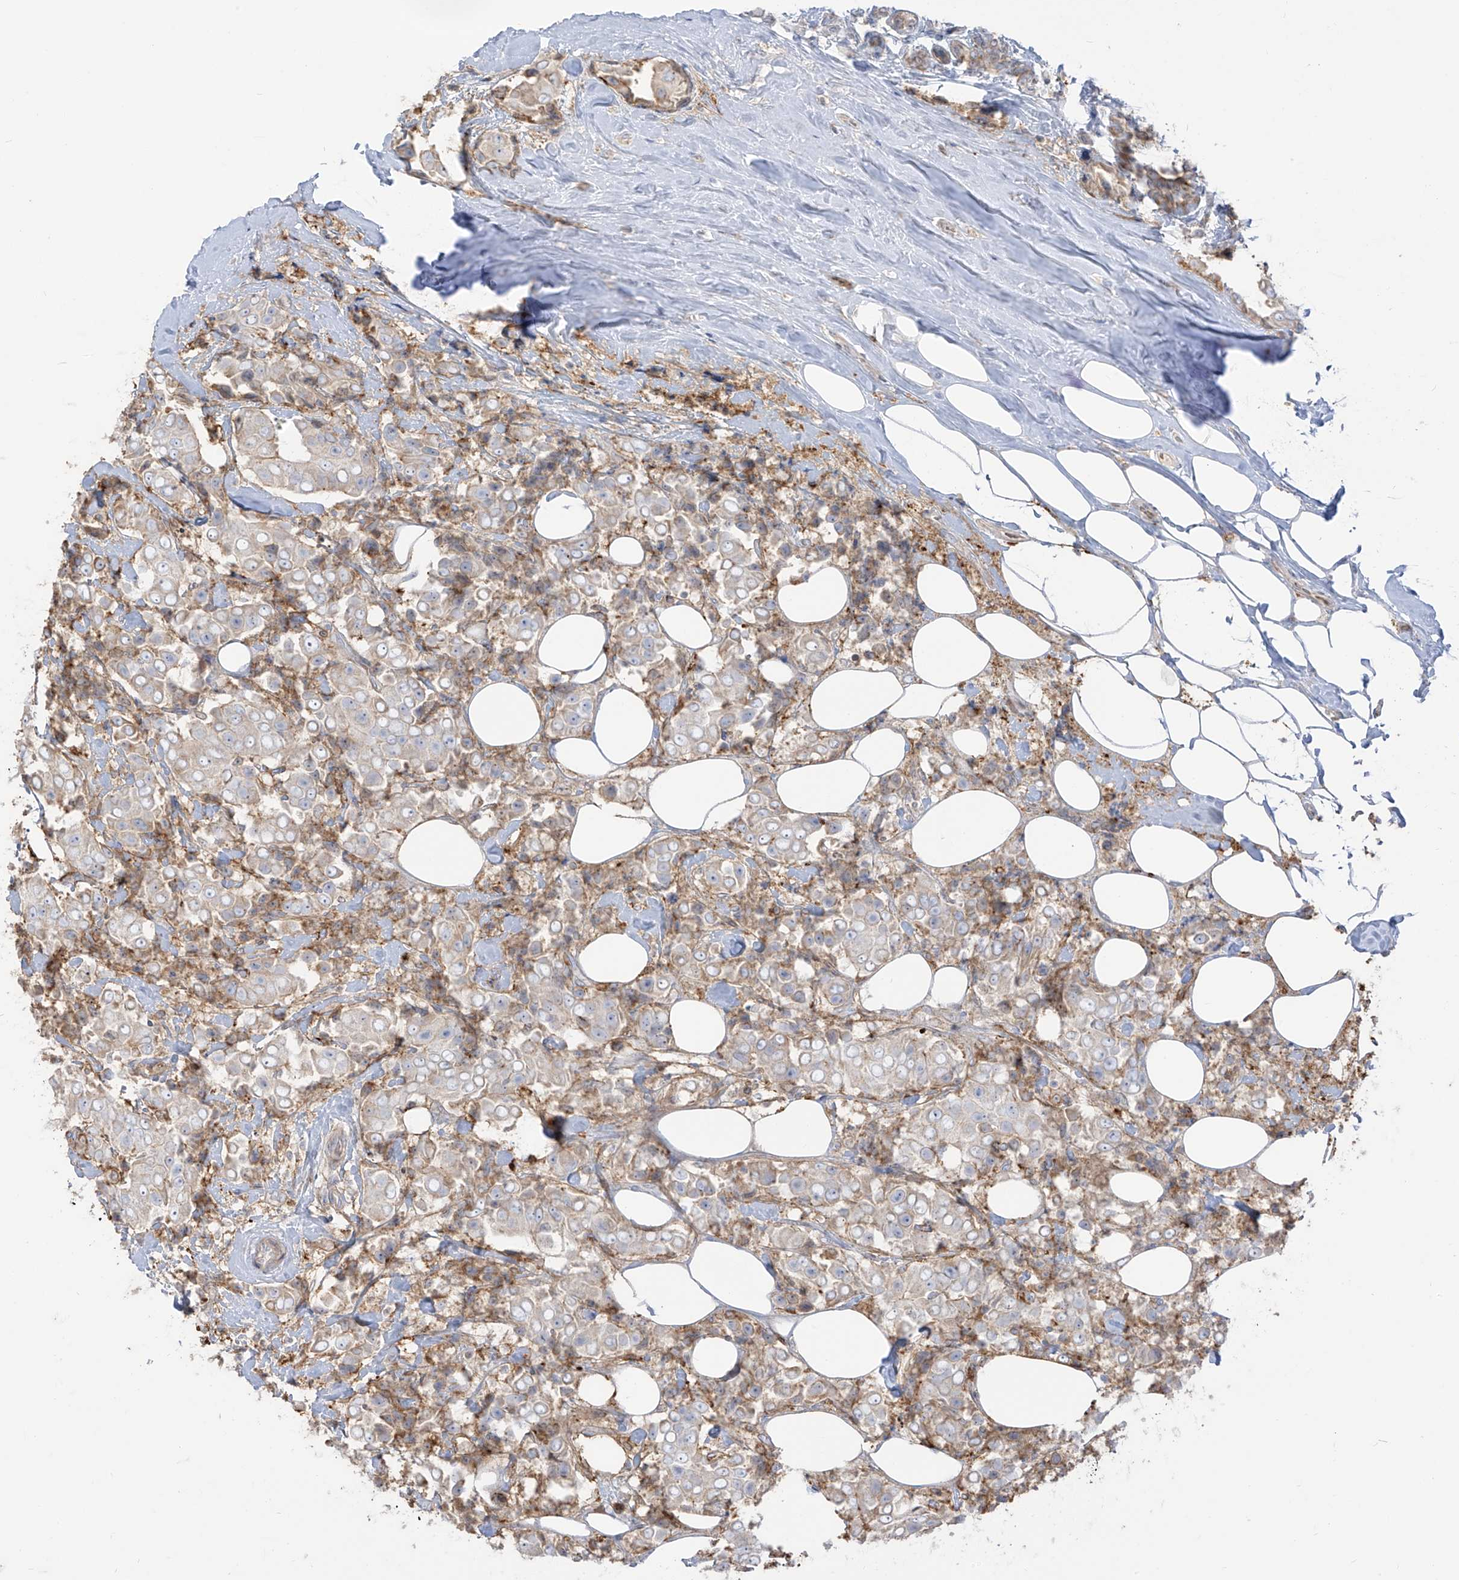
{"staining": {"intensity": "negative", "quantity": "none", "location": "none"}, "tissue": "breast cancer", "cell_type": "Tumor cells", "image_type": "cancer", "snomed": [{"axis": "morphology", "description": "Normal tissue, NOS"}, {"axis": "morphology", "description": "Duct carcinoma"}, {"axis": "topography", "description": "Breast"}], "caption": "DAB (3,3'-diaminobenzidine) immunohistochemical staining of breast cancer (invasive ductal carcinoma) displays no significant expression in tumor cells.", "gene": "ZGRF1", "patient": {"sex": "female", "age": 39}}